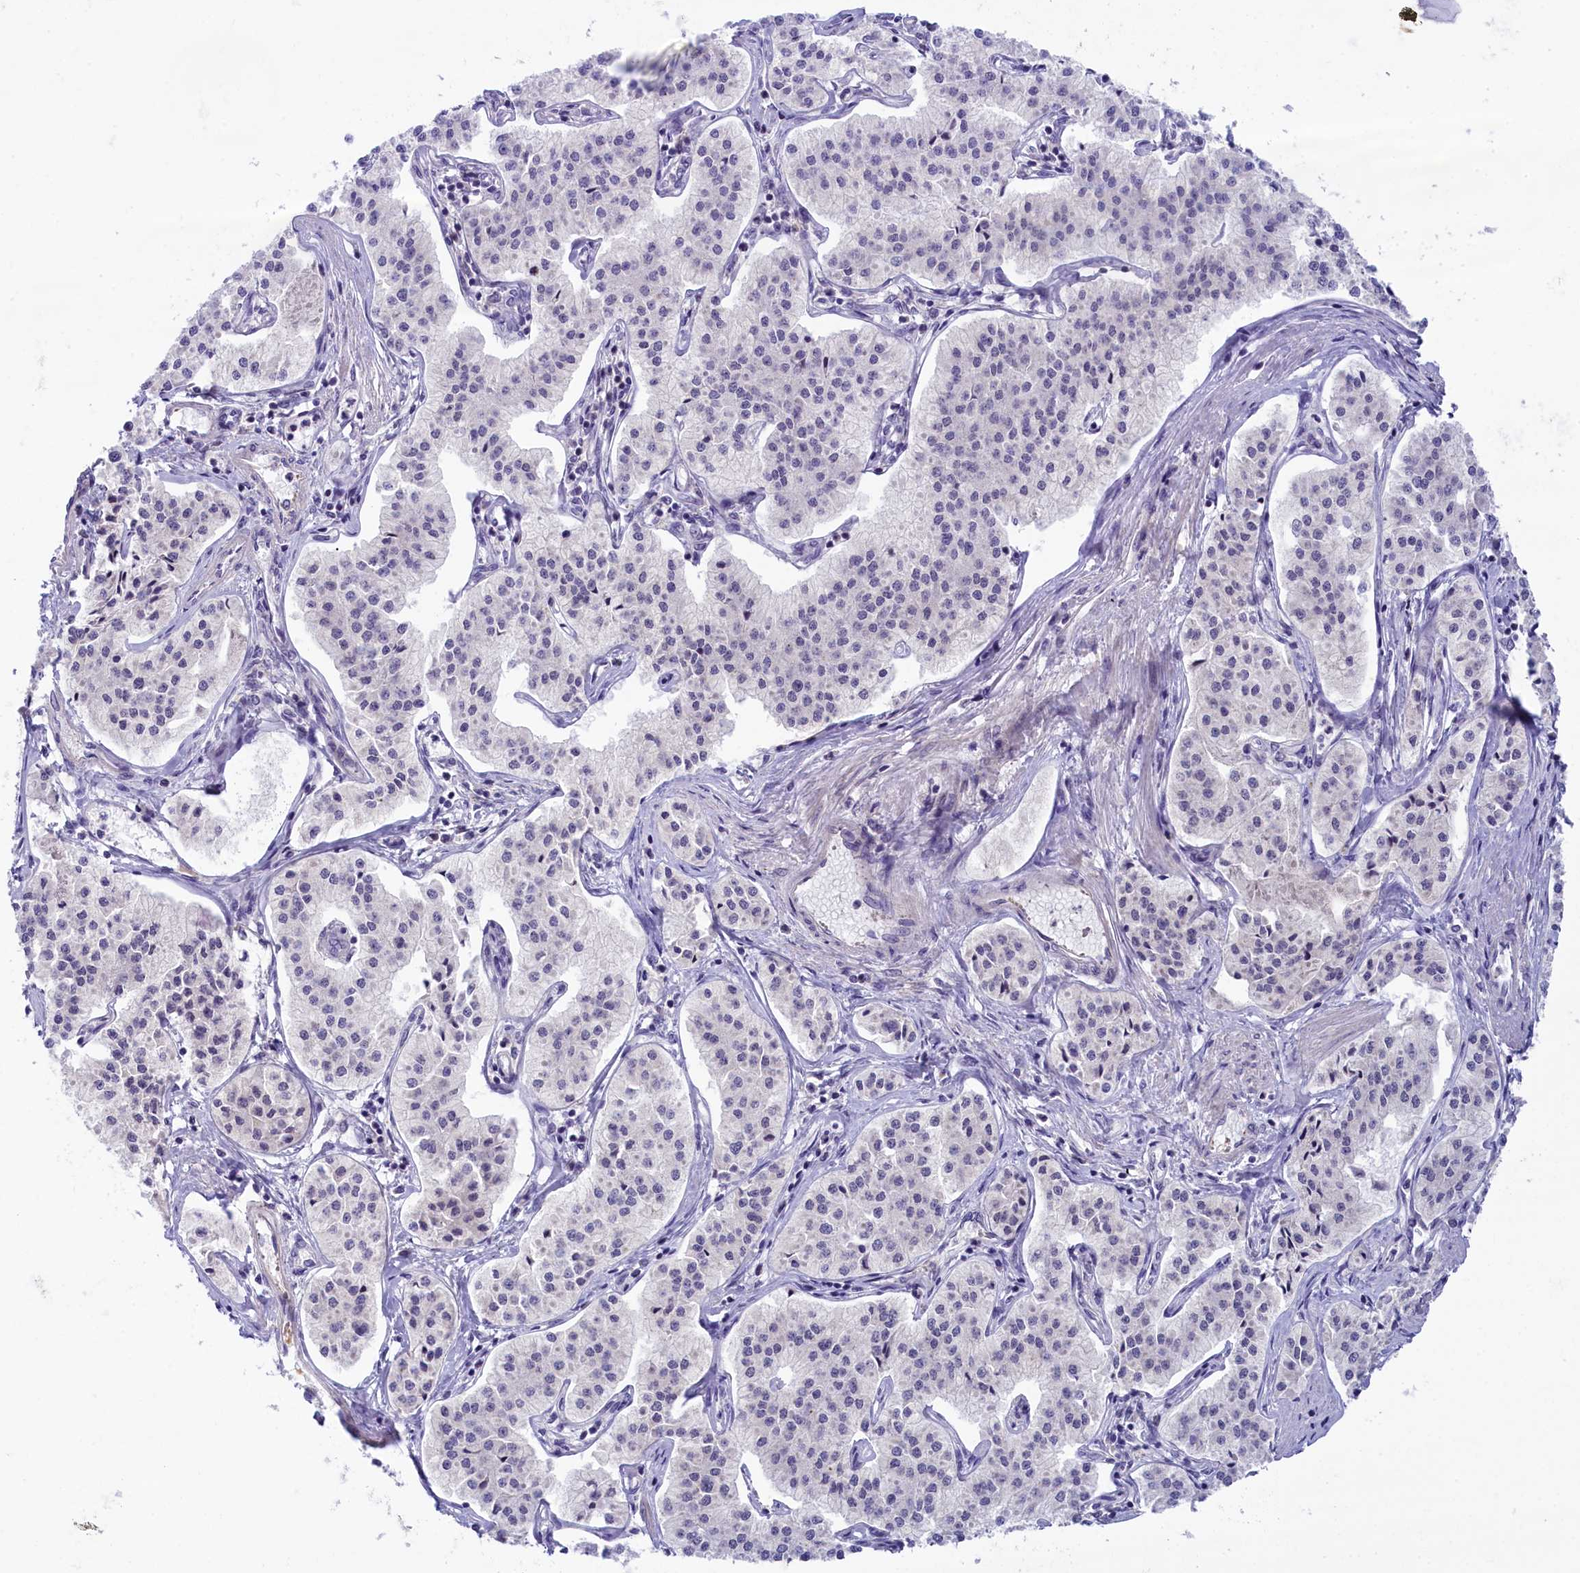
{"staining": {"intensity": "negative", "quantity": "none", "location": "none"}, "tissue": "pancreatic cancer", "cell_type": "Tumor cells", "image_type": "cancer", "snomed": [{"axis": "morphology", "description": "Adenocarcinoma, NOS"}, {"axis": "topography", "description": "Pancreas"}], "caption": "Micrograph shows no protein staining in tumor cells of pancreatic cancer tissue.", "gene": "CRAMP1", "patient": {"sex": "female", "age": 50}}